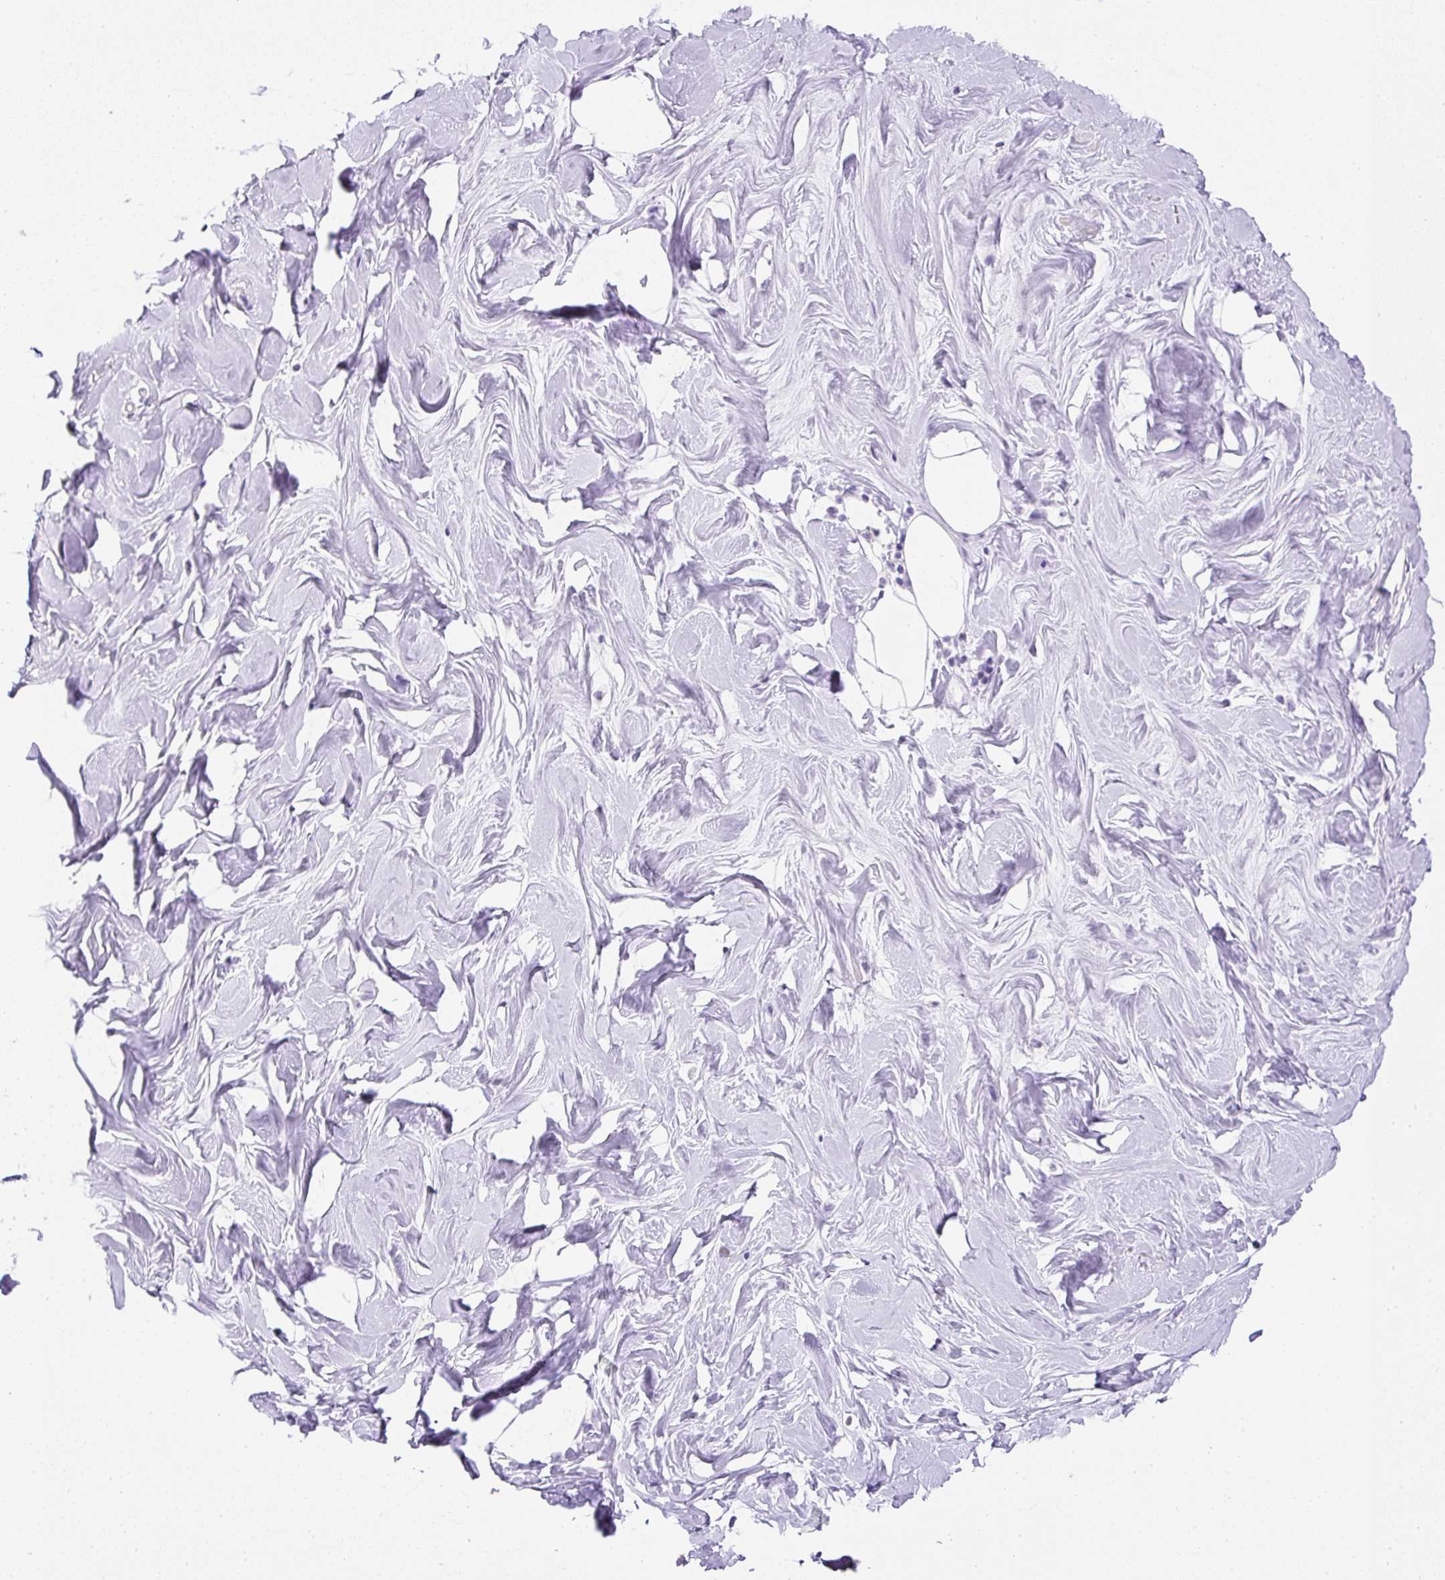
{"staining": {"intensity": "negative", "quantity": "none", "location": "none"}, "tissue": "breast", "cell_type": "Adipocytes", "image_type": "normal", "snomed": [{"axis": "morphology", "description": "Normal tissue, NOS"}, {"axis": "topography", "description": "Breast"}], "caption": "This is an immunohistochemistry image of unremarkable breast. There is no staining in adipocytes.", "gene": "C2CD4C", "patient": {"sex": "female", "age": 27}}